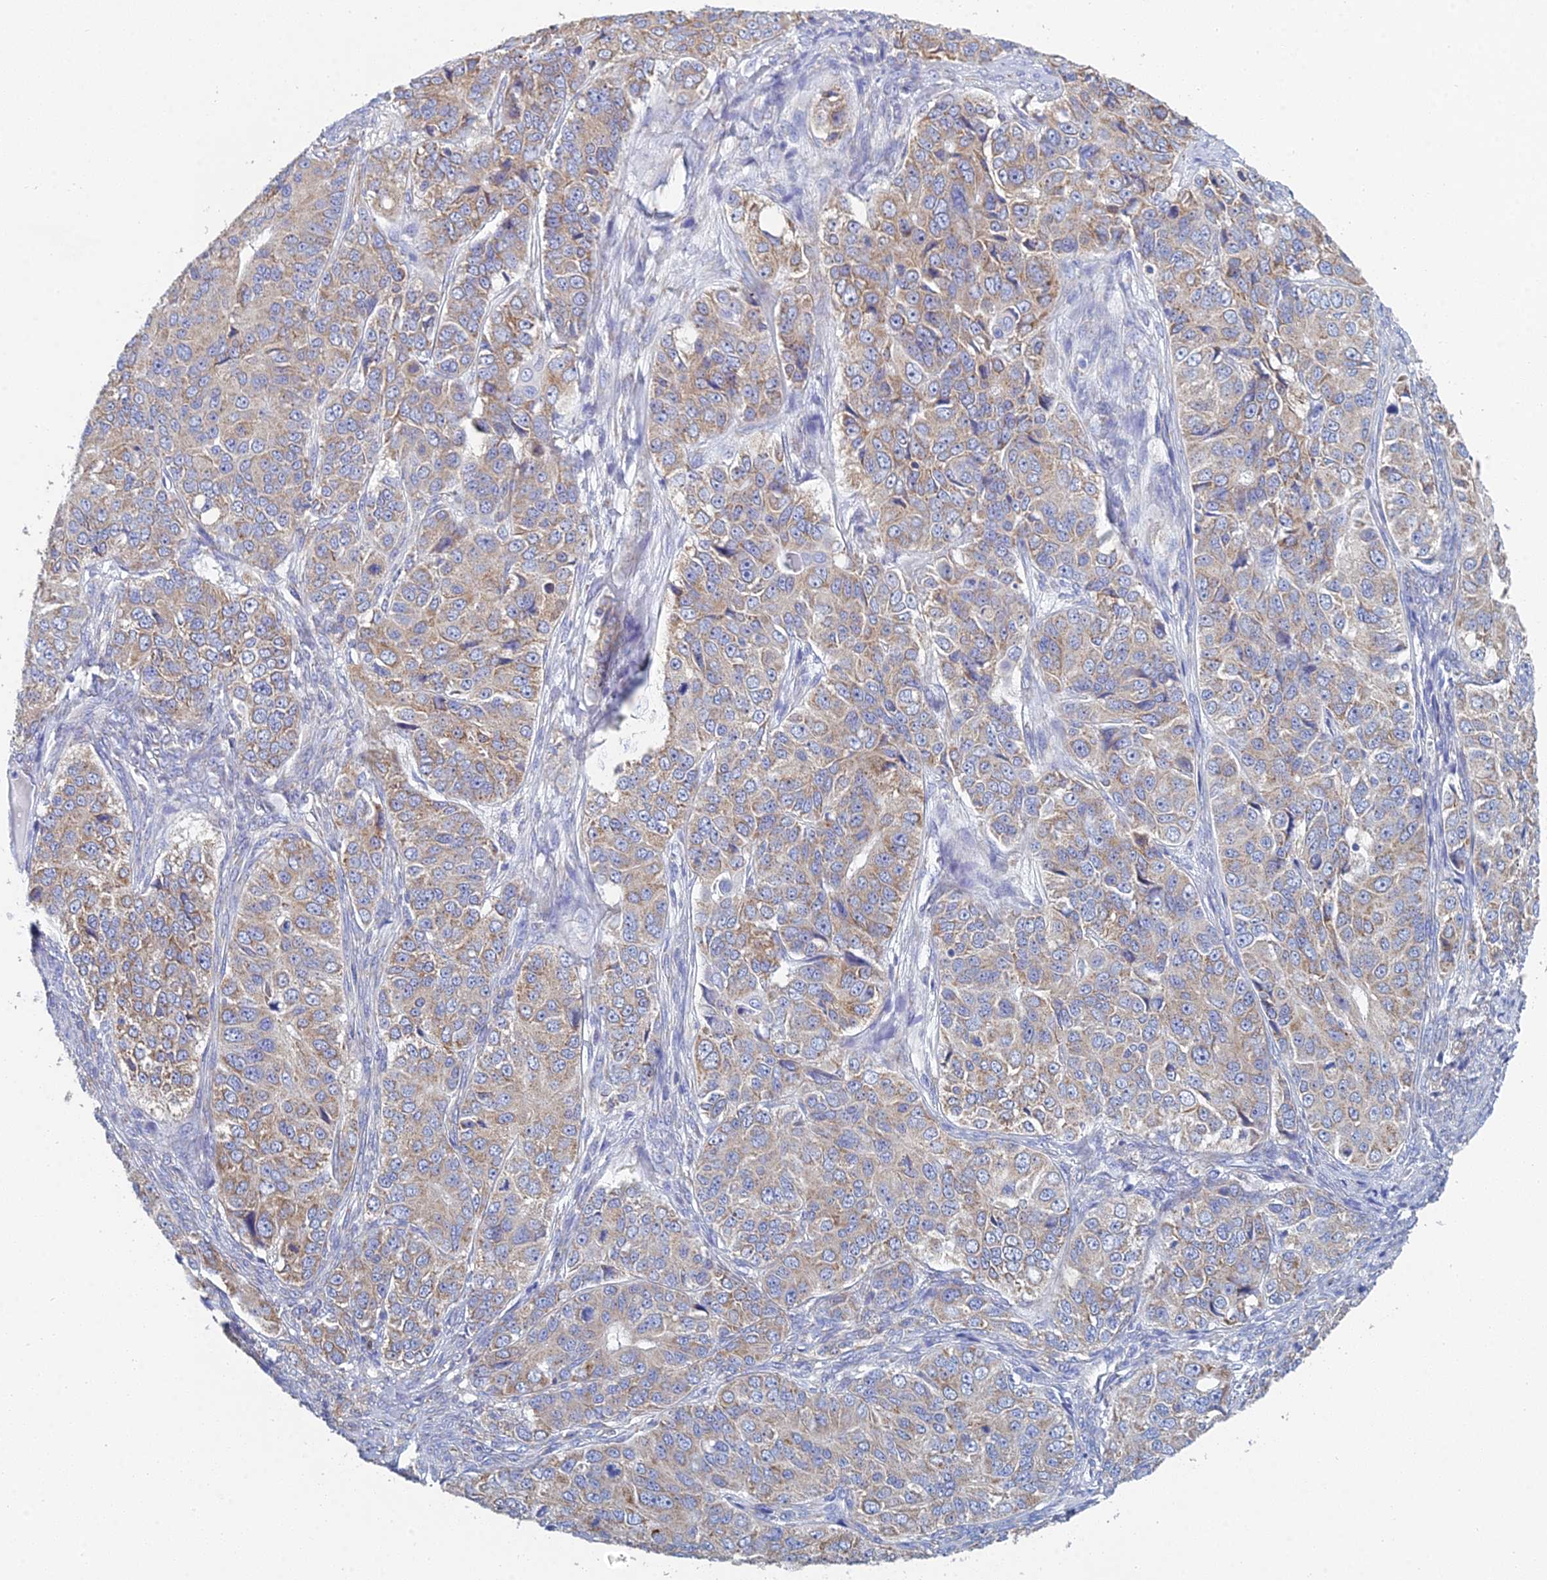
{"staining": {"intensity": "weak", "quantity": ">75%", "location": "cytoplasmic/membranous"}, "tissue": "ovarian cancer", "cell_type": "Tumor cells", "image_type": "cancer", "snomed": [{"axis": "morphology", "description": "Carcinoma, endometroid"}, {"axis": "topography", "description": "Ovary"}], "caption": "High-magnification brightfield microscopy of ovarian endometroid carcinoma stained with DAB (3,3'-diaminobenzidine) (brown) and counterstained with hematoxylin (blue). tumor cells exhibit weak cytoplasmic/membranous staining is present in approximately>75% of cells.", "gene": "CRACR2B", "patient": {"sex": "female", "age": 51}}